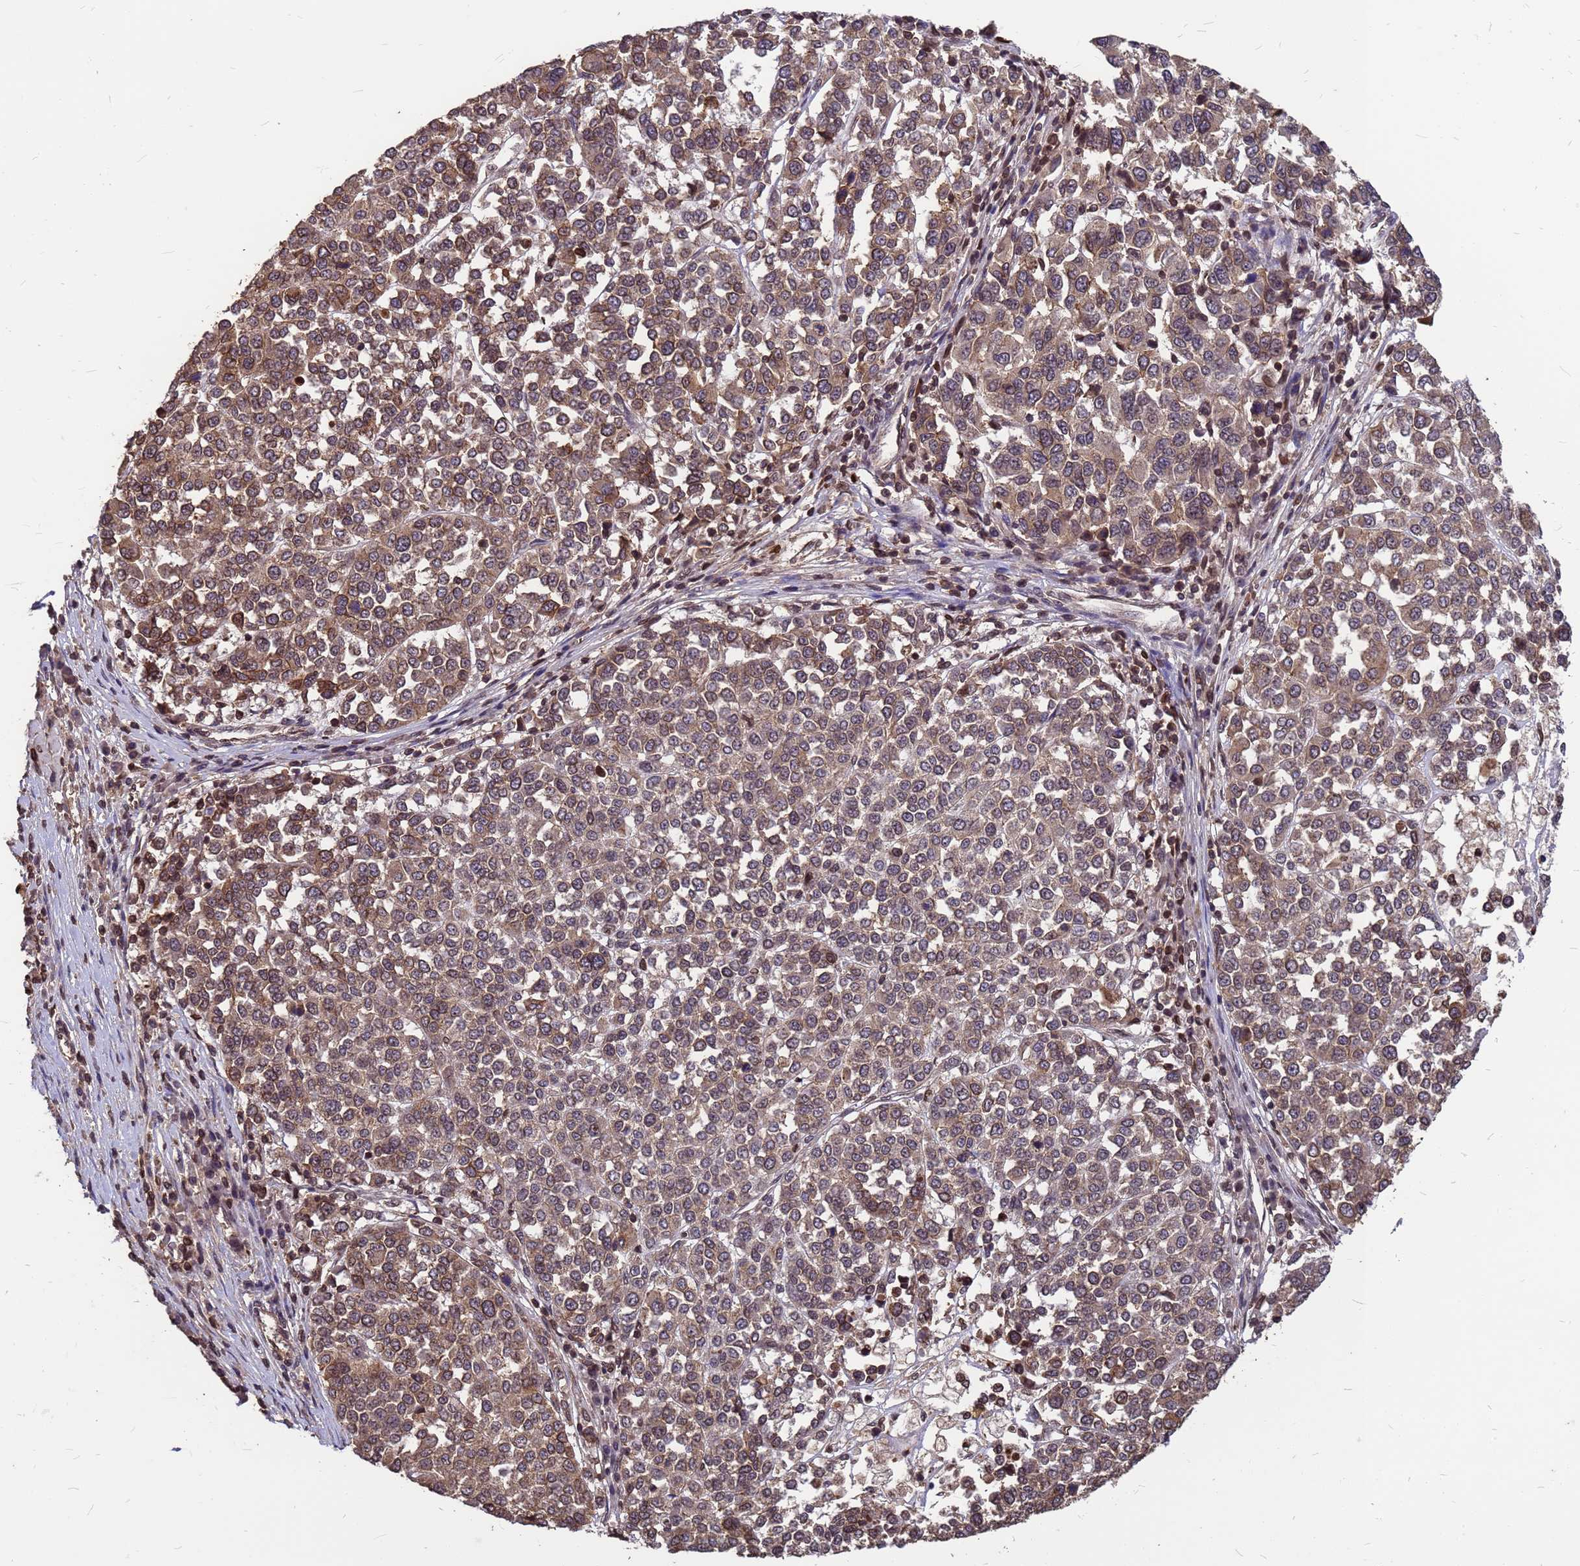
{"staining": {"intensity": "moderate", "quantity": ">75%", "location": "cytoplasmic/membranous,nuclear"}, "tissue": "melanoma", "cell_type": "Tumor cells", "image_type": "cancer", "snomed": [{"axis": "morphology", "description": "Malignant melanoma, Metastatic site"}, {"axis": "topography", "description": "Lymph node"}], "caption": "Moderate cytoplasmic/membranous and nuclear expression for a protein is present in about >75% of tumor cells of malignant melanoma (metastatic site) using immunohistochemistry.", "gene": "C1orf35", "patient": {"sex": "male", "age": 44}}